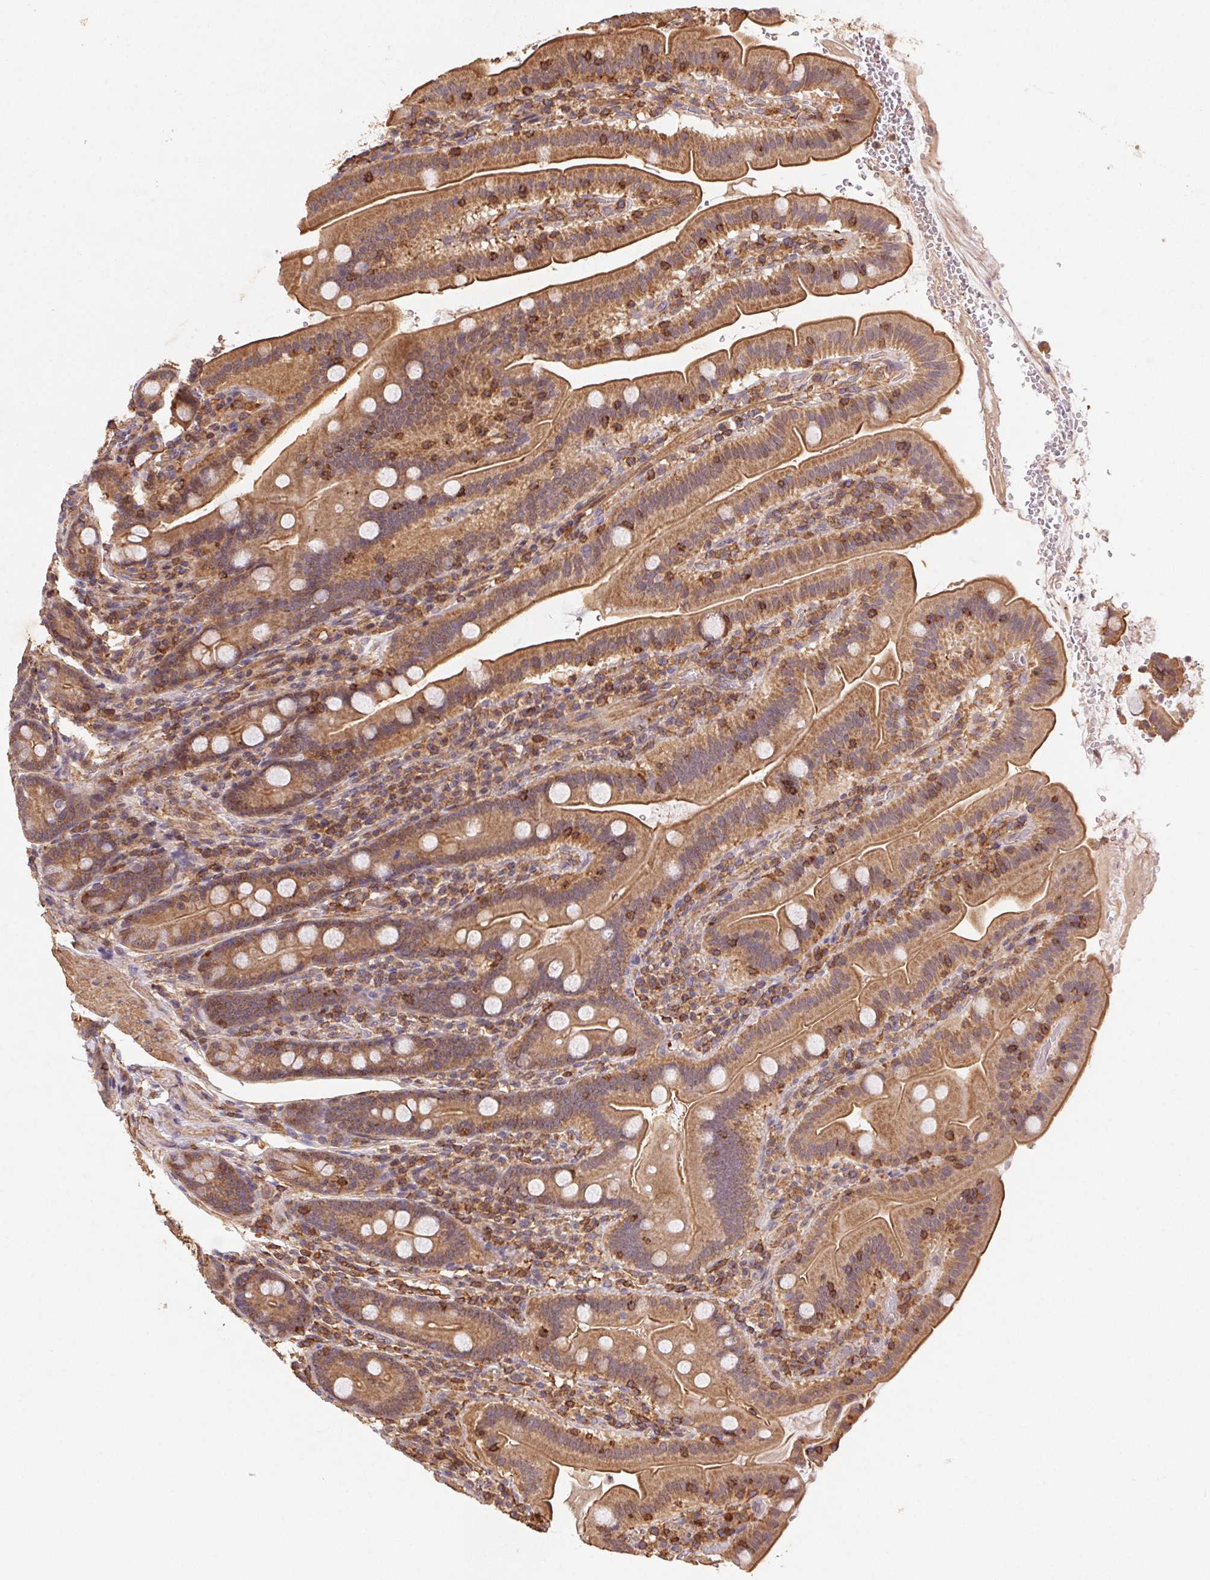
{"staining": {"intensity": "moderate", "quantity": ">75%", "location": "cytoplasmic/membranous"}, "tissue": "small intestine", "cell_type": "Glandular cells", "image_type": "normal", "snomed": [{"axis": "morphology", "description": "Normal tissue, NOS"}, {"axis": "topography", "description": "Small intestine"}], "caption": "Brown immunohistochemical staining in unremarkable small intestine demonstrates moderate cytoplasmic/membranous staining in approximately >75% of glandular cells.", "gene": "ATG10", "patient": {"sex": "male", "age": 26}}